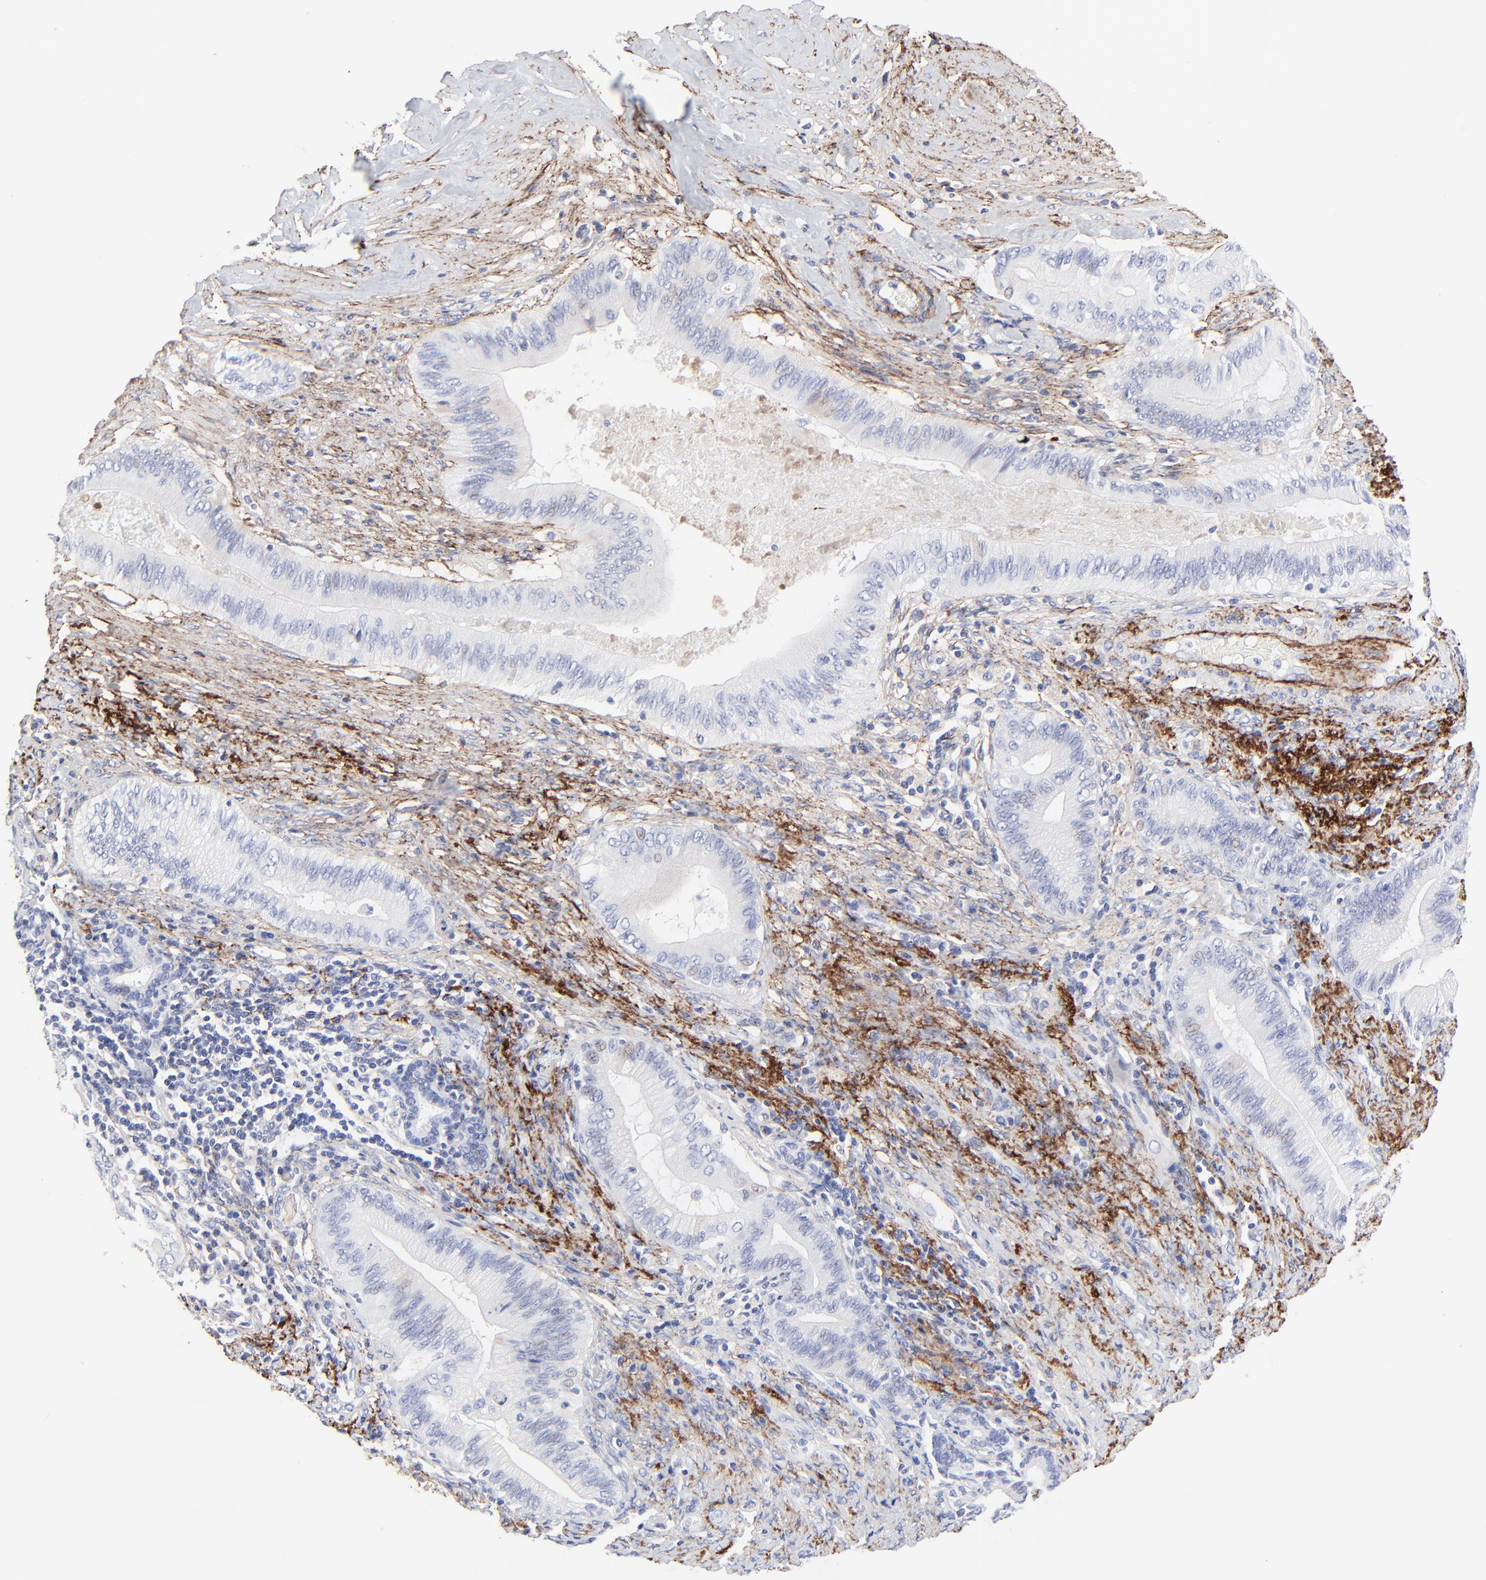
{"staining": {"intensity": "negative", "quantity": "none", "location": "none"}, "tissue": "liver cancer", "cell_type": "Tumor cells", "image_type": "cancer", "snomed": [{"axis": "morphology", "description": "Cholangiocarcinoma"}, {"axis": "topography", "description": "Liver"}], "caption": "Tumor cells are negative for protein expression in human liver cancer.", "gene": "FBLN2", "patient": {"sex": "male", "age": 58}}